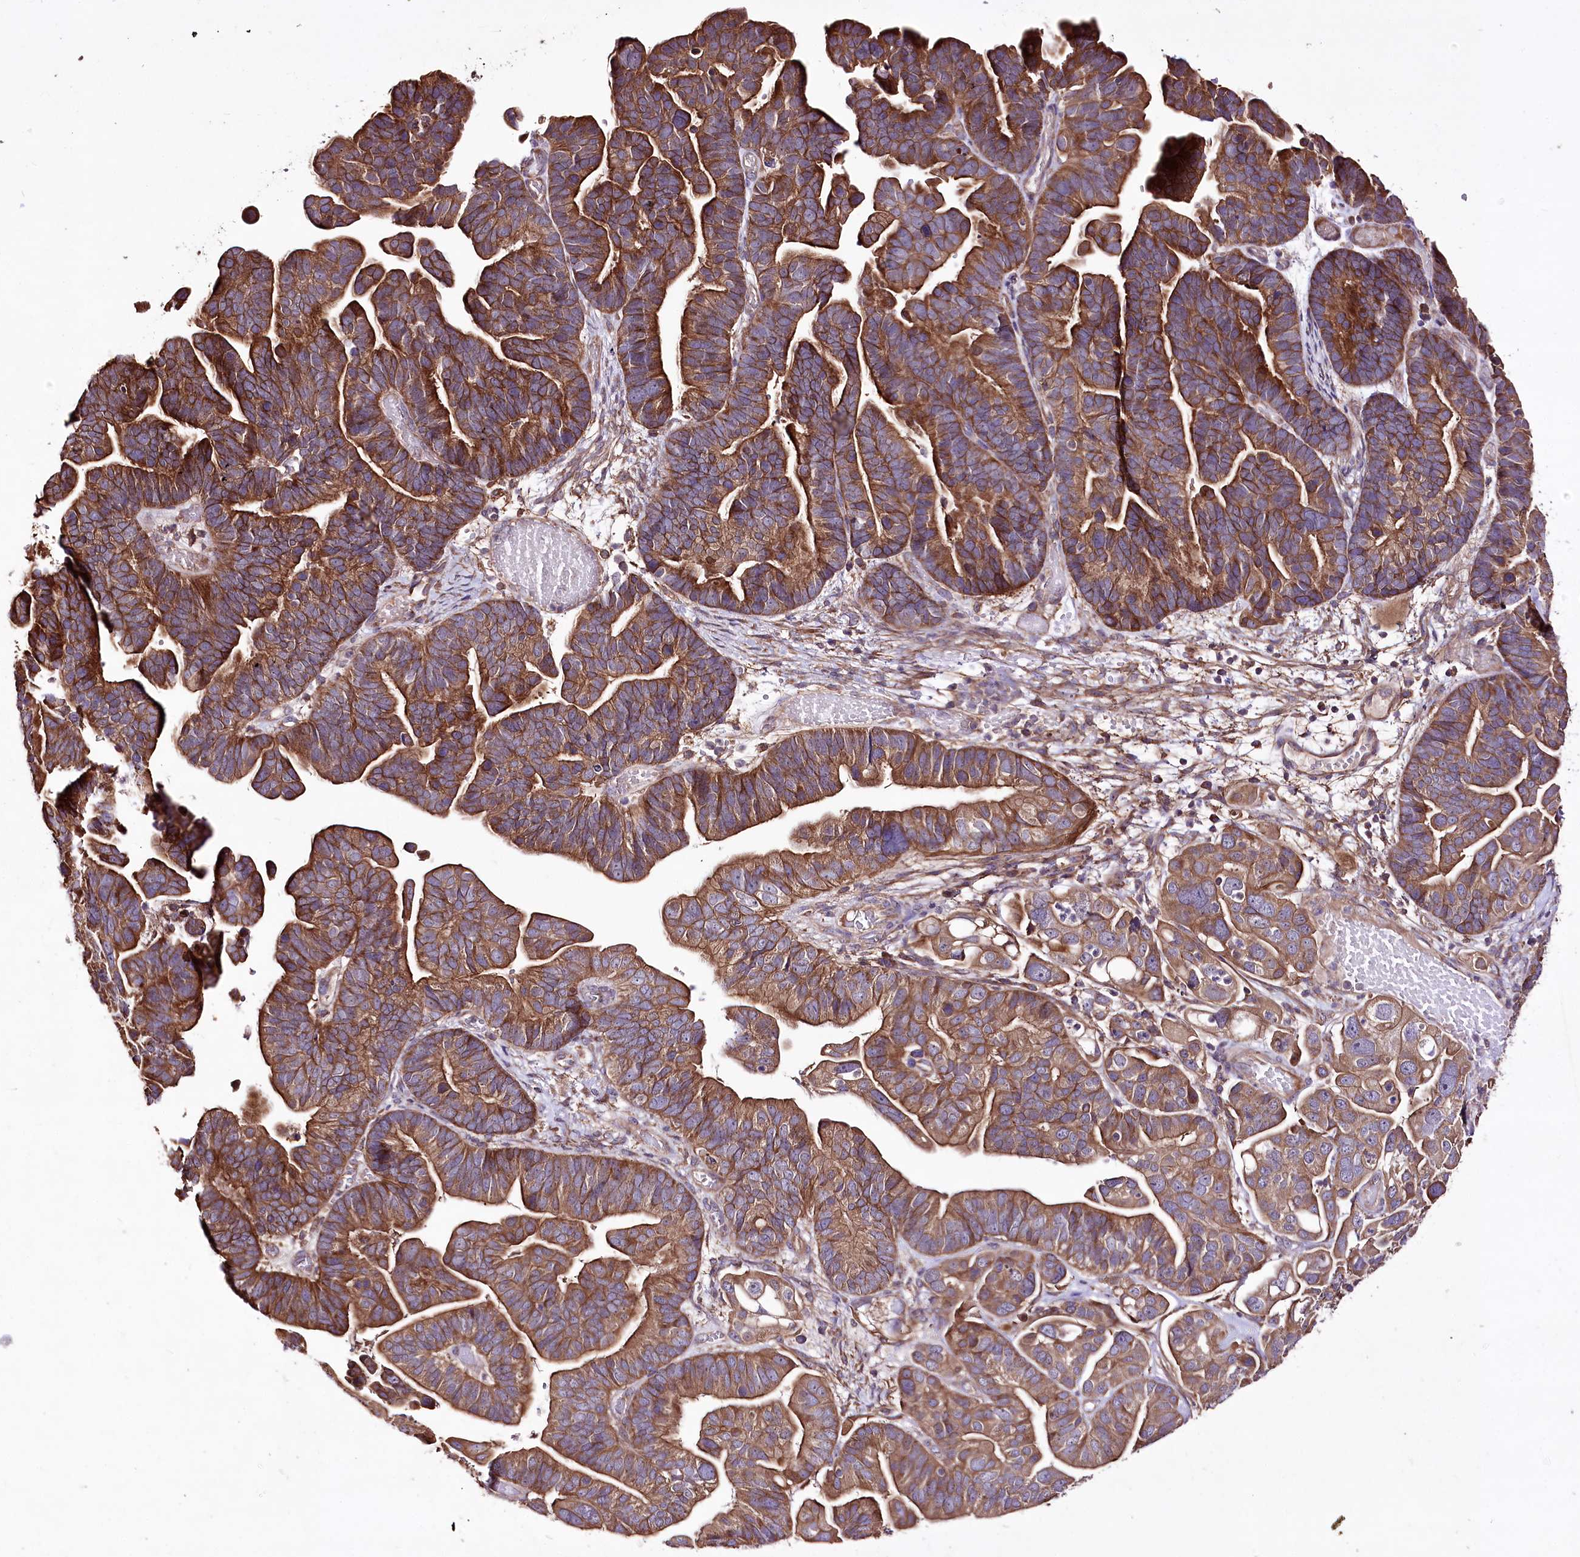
{"staining": {"intensity": "strong", "quantity": ">75%", "location": "cytoplasmic/membranous"}, "tissue": "ovarian cancer", "cell_type": "Tumor cells", "image_type": "cancer", "snomed": [{"axis": "morphology", "description": "Cystadenocarcinoma, serous, NOS"}, {"axis": "topography", "description": "Ovary"}], "caption": "Ovarian cancer stained for a protein demonstrates strong cytoplasmic/membranous positivity in tumor cells. The staining was performed using DAB, with brown indicating positive protein expression. Nuclei are stained blue with hematoxylin.", "gene": "WWC1", "patient": {"sex": "female", "age": 56}}